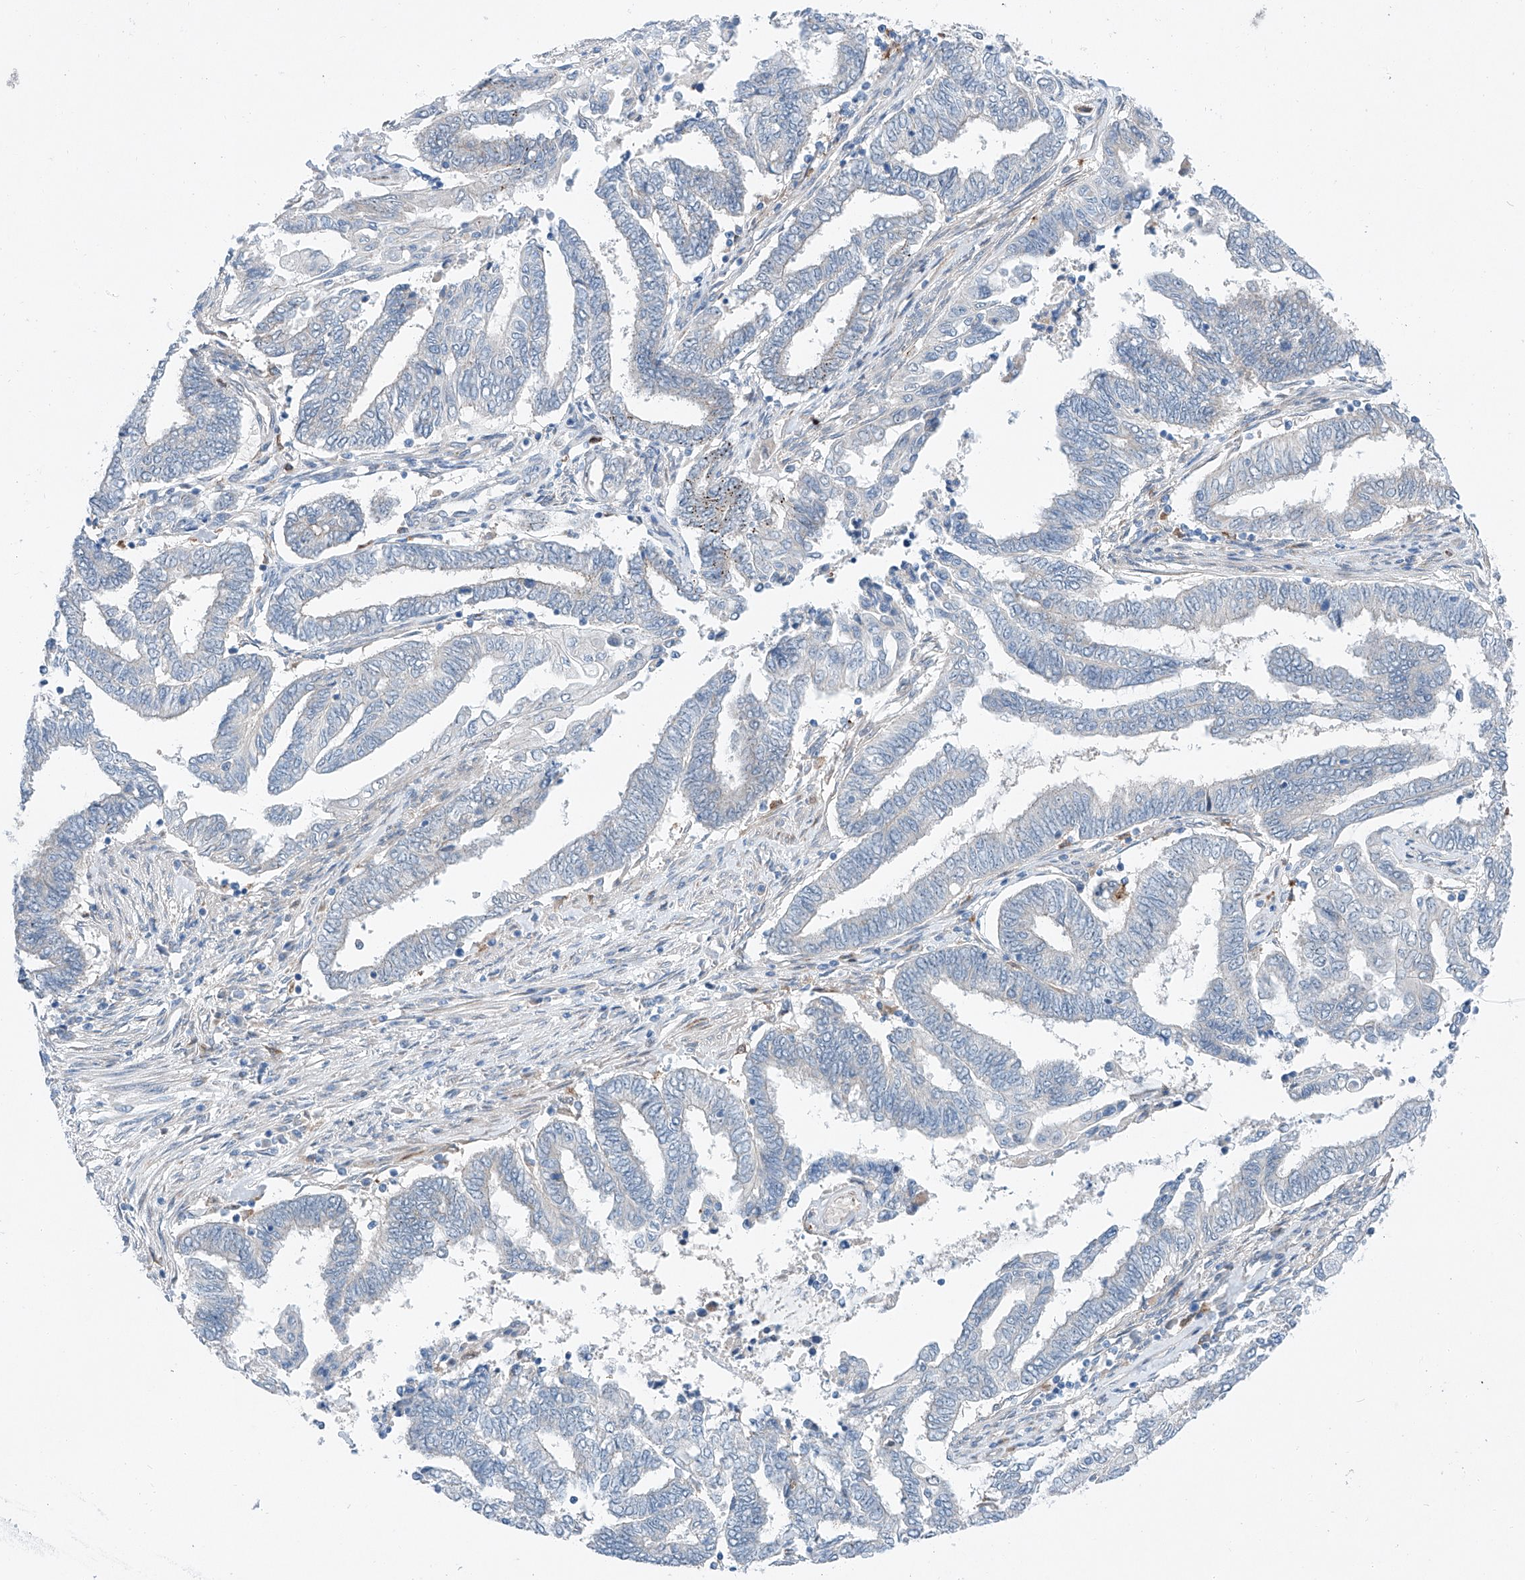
{"staining": {"intensity": "negative", "quantity": "none", "location": "none"}, "tissue": "endometrial cancer", "cell_type": "Tumor cells", "image_type": "cancer", "snomed": [{"axis": "morphology", "description": "Adenocarcinoma, NOS"}, {"axis": "topography", "description": "Uterus"}, {"axis": "topography", "description": "Endometrium"}], "caption": "Tumor cells are negative for protein expression in human endometrial cancer (adenocarcinoma).", "gene": "CLDND1", "patient": {"sex": "female", "age": 70}}